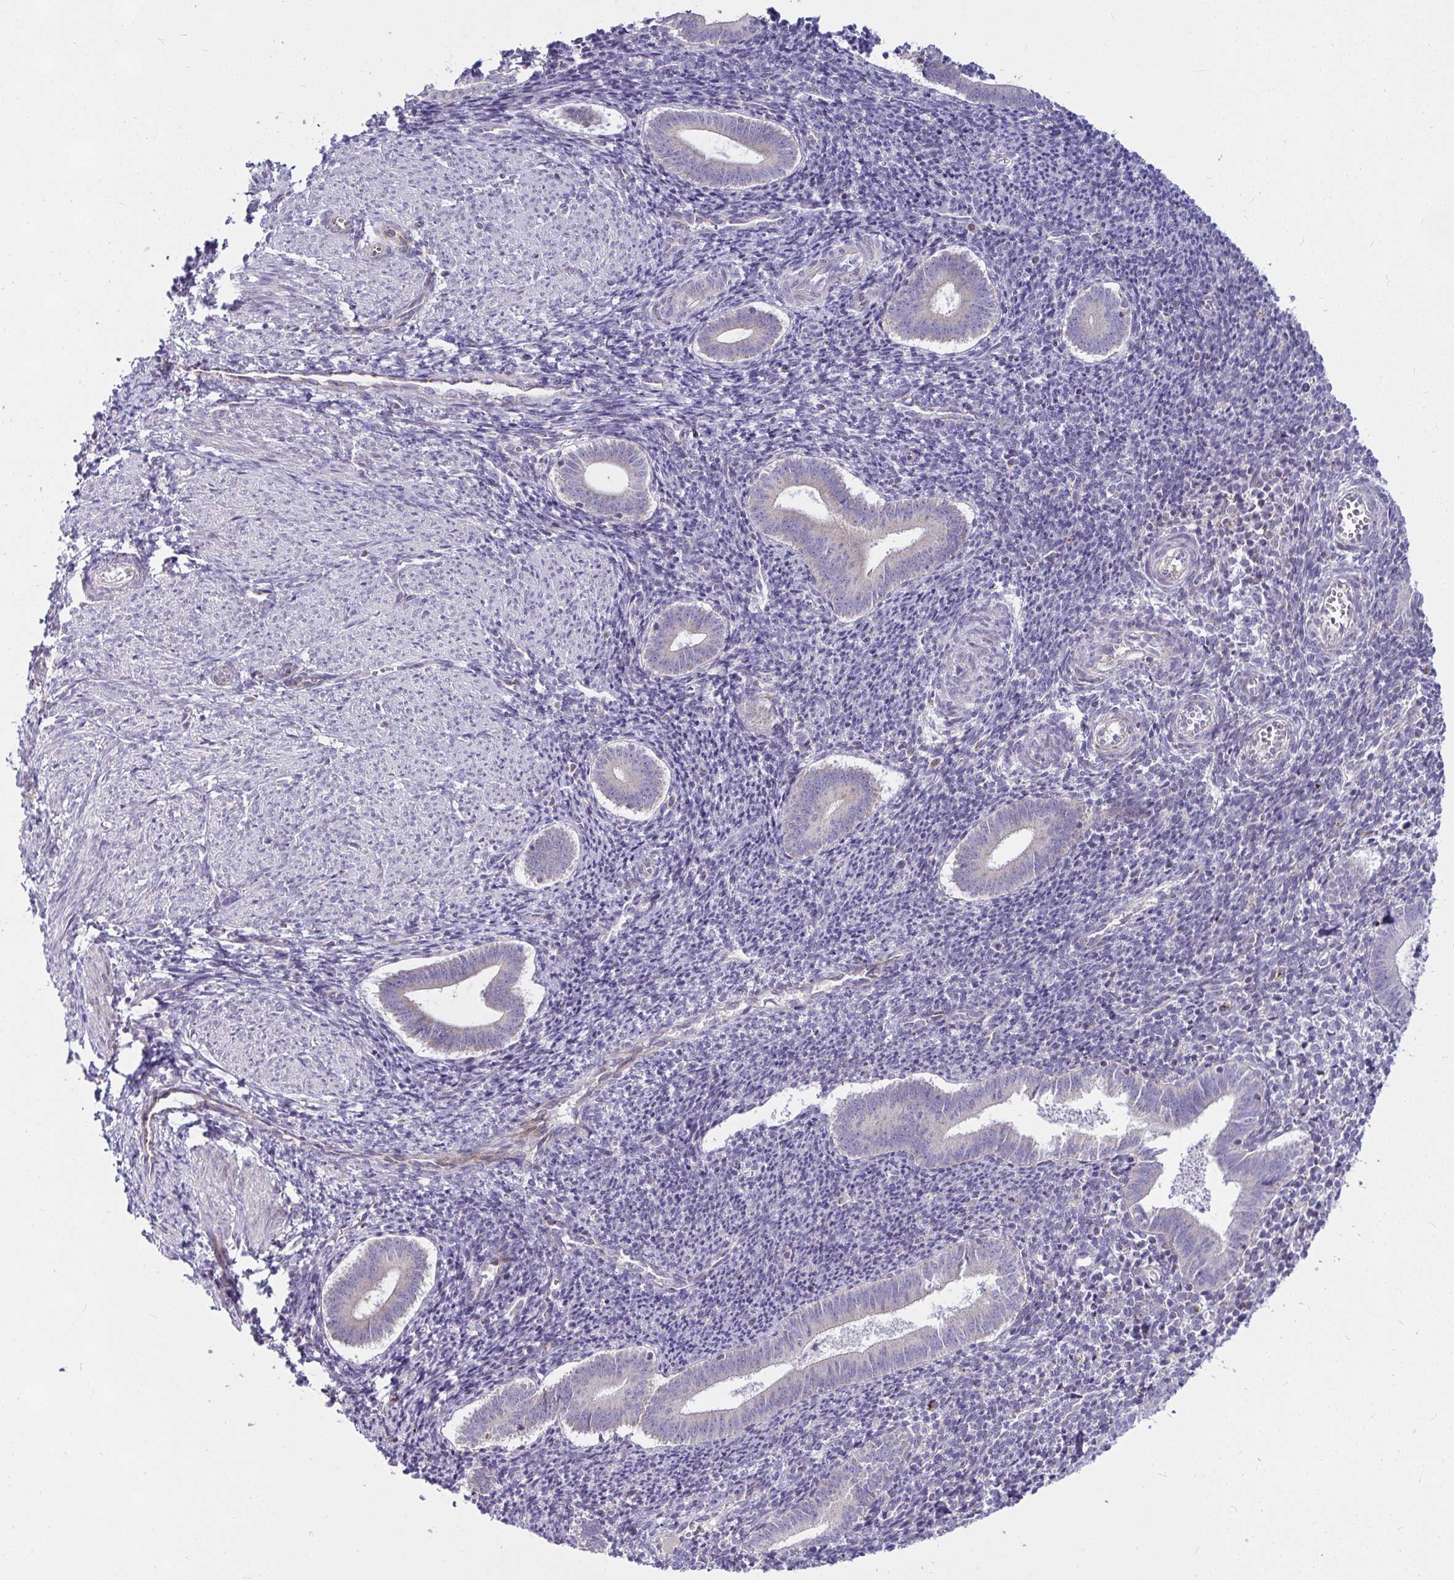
{"staining": {"intensity": "negative", "quantity": "none", "location": "none"}, "tissue": "endometrium", "cell_type": "Cells in endometrial stroma", "image_type": "normal", "snomed": [{"axis": "morphology", "description": "Normal tissue, NOS"}, {"axis": "topography", "description": "Endometrium"}], "caption": "A high-resolution photomicrograph shows IHC staining of normal endometrium, which displays no significant staining in cells in endometrial stroma. (Immunohistochemistry (ihc), brightfield microscopy, high magnification).", "gene": "CEP63", "patient": {"sex": "female", "age": 25}}